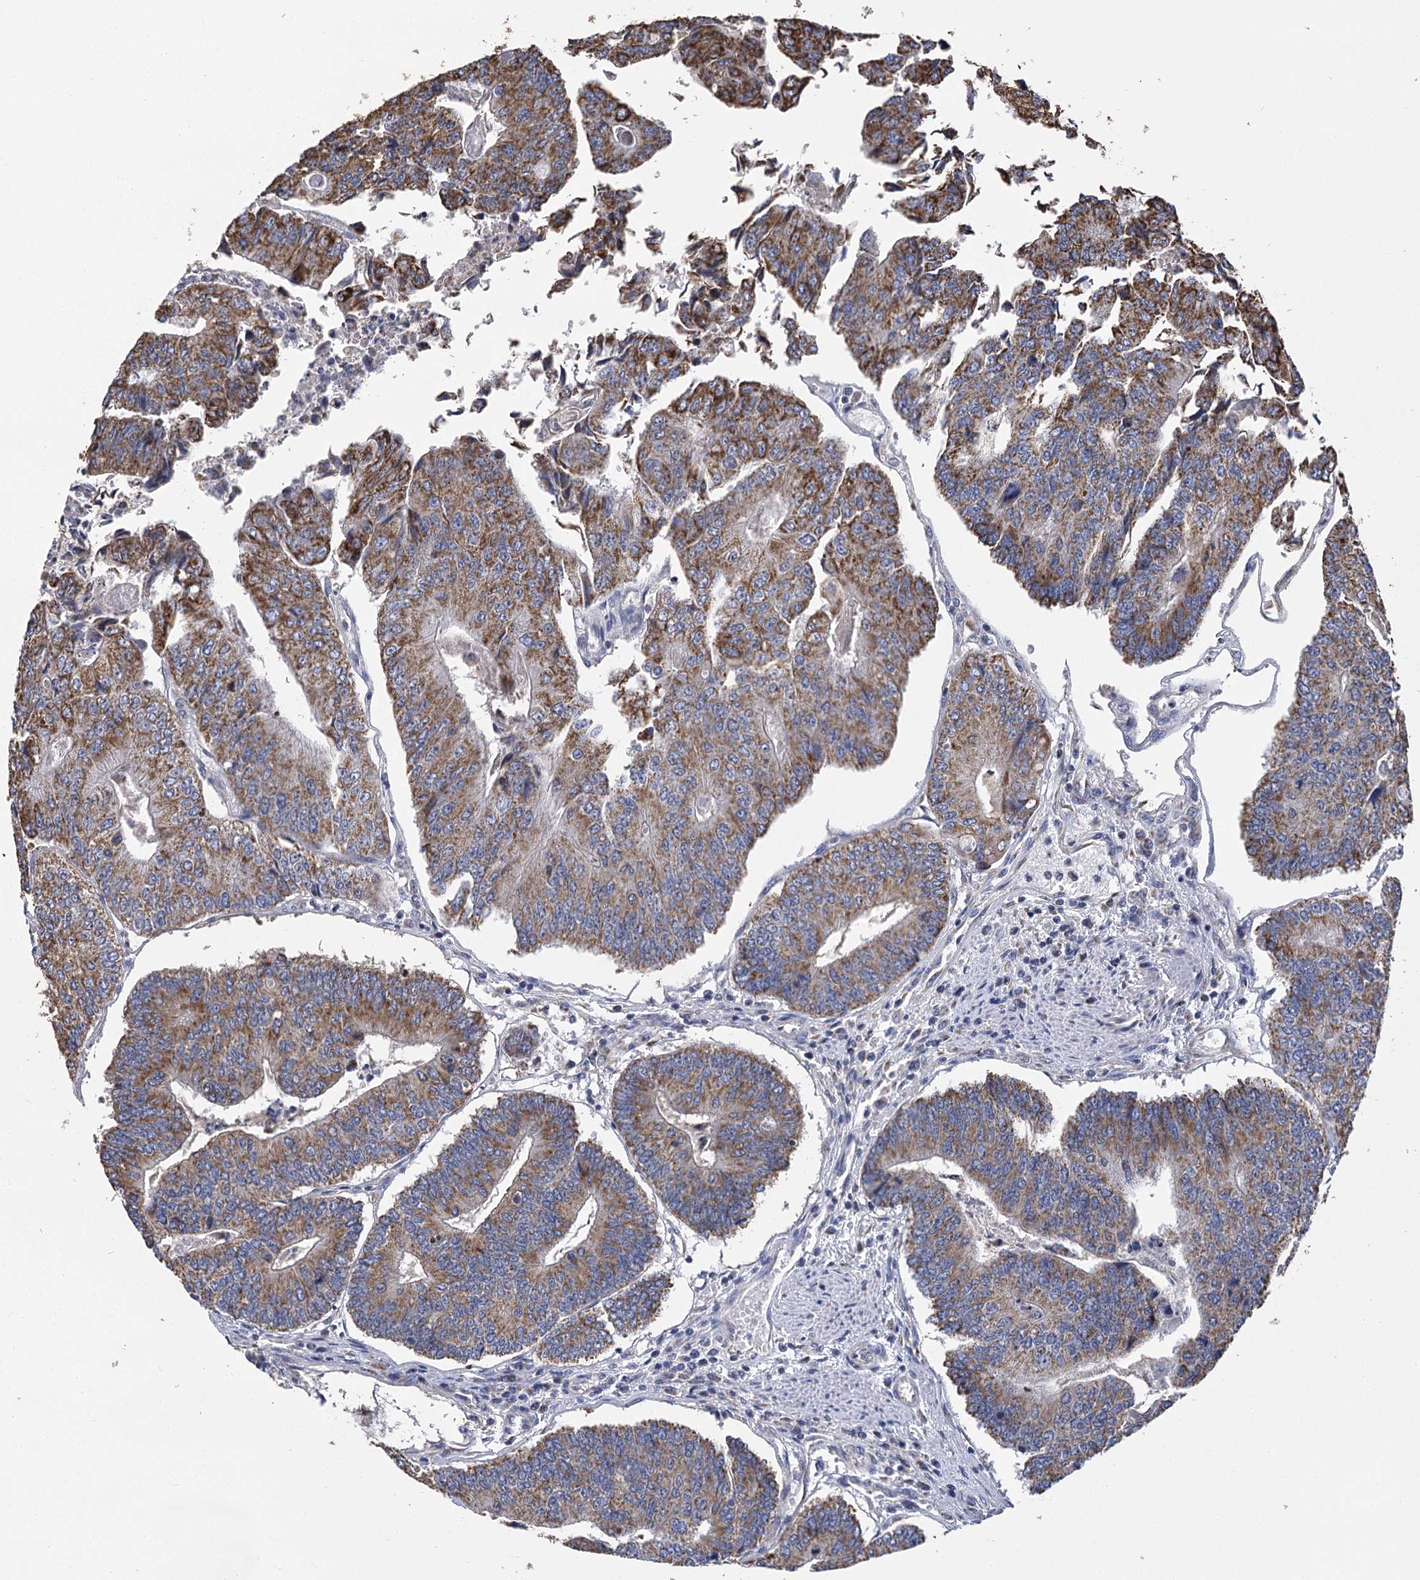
{"staining": {"intensity": "strong", "quantity": ">75%", "location": "cytoplasmic/membranous"}, "tissue": "colorectal cancer", "cell_type": "Tumor cells", "image_type": "cancer", "snomed": [{"axis": "morphology", "description": "Adenocarcinoma, NOS"}, {"axis": "topography", "description": "Colon"}], "caption": "Tumor cells show high levels of strong cytoplasmic/membranous expression in approximately >75% of cells in adenocarcinoma (colorectal).", "gene": "CCDC73", "patient": {"sex": "female", "age": 67}}